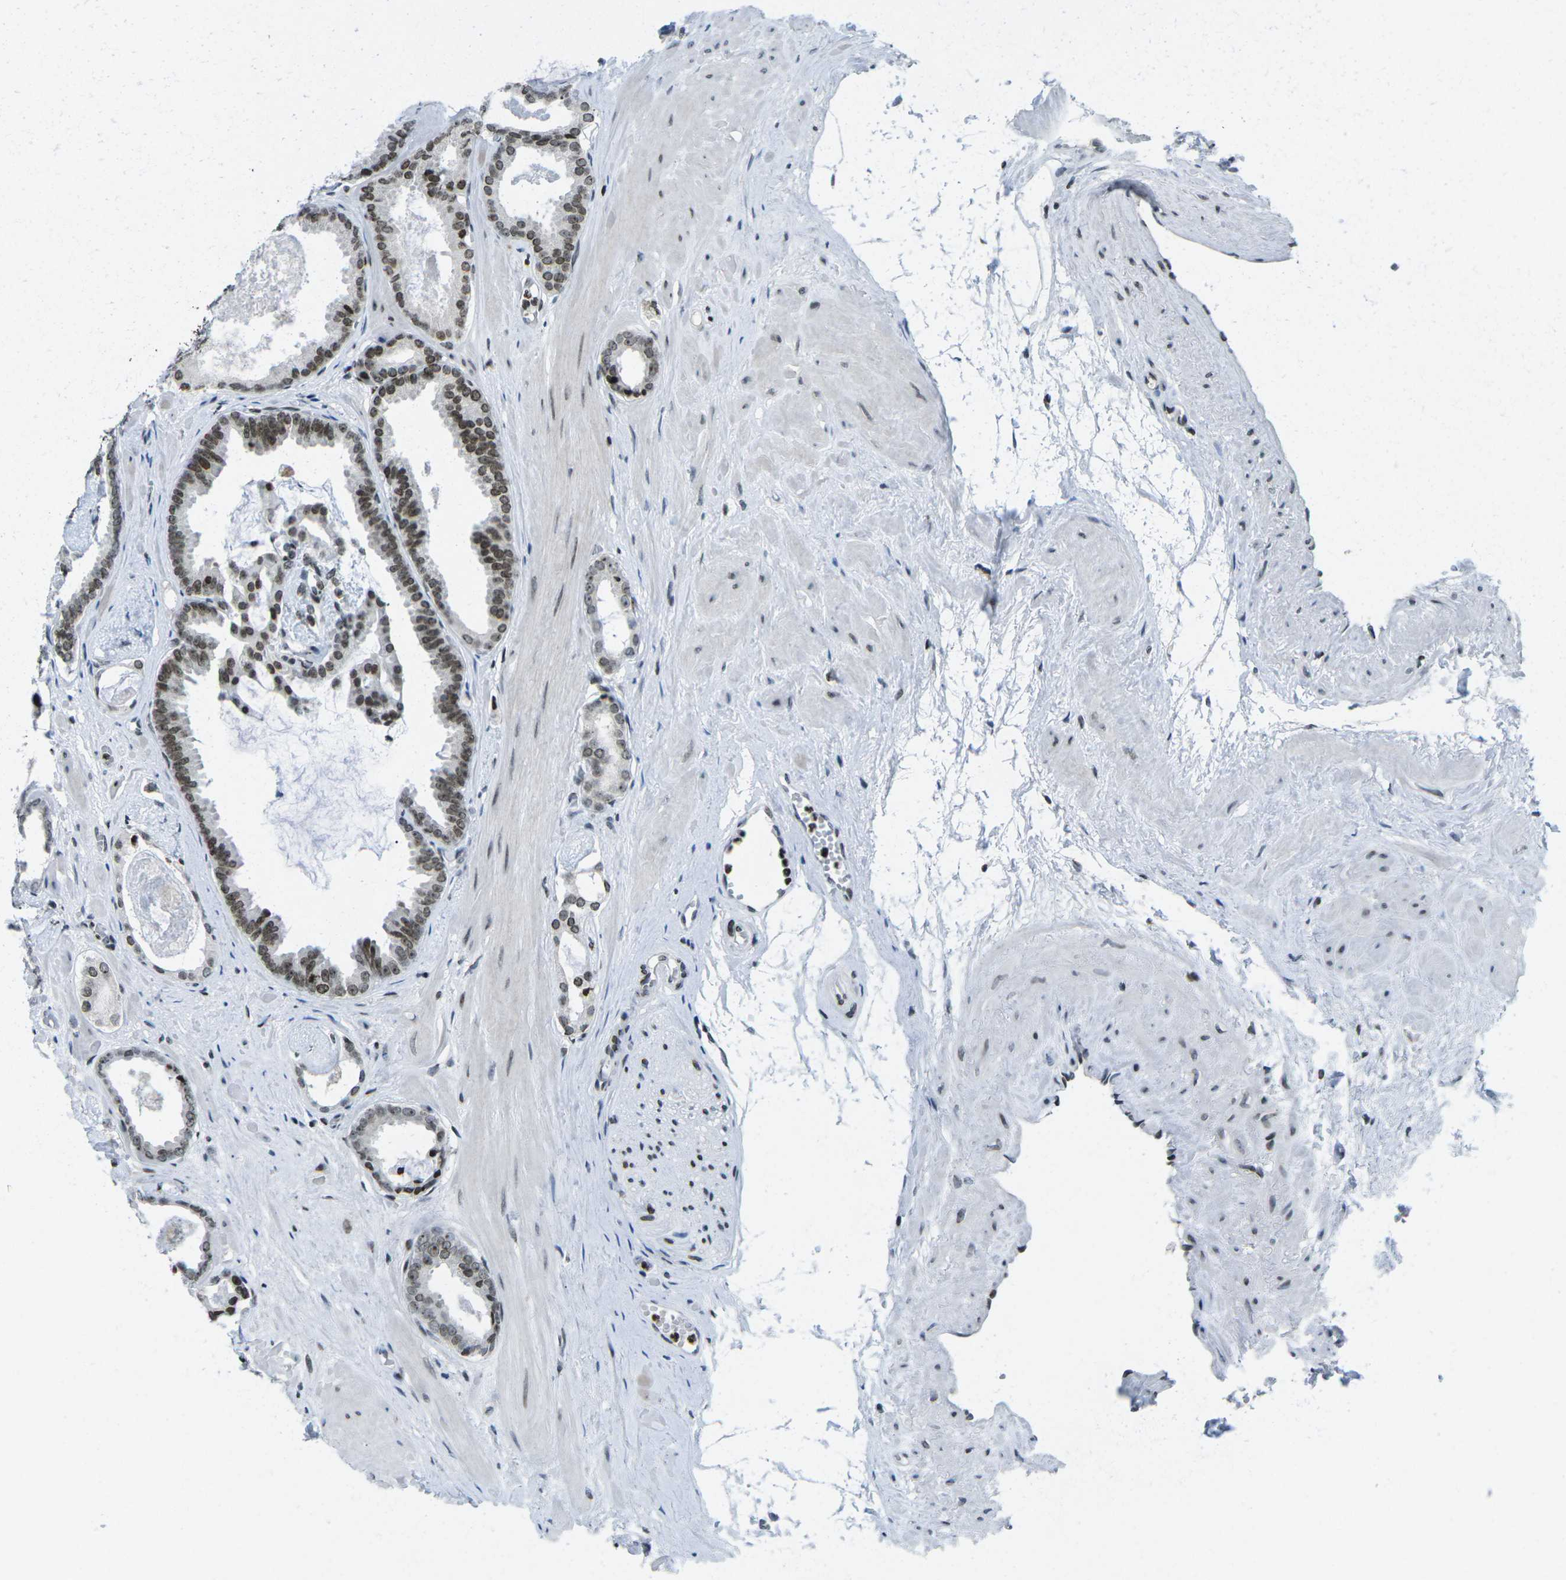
{"staining": {"intensity": "moderate", "quantity": "25%-75%", "location": "nuclear"}, "tissue": "prostate cancer", "cell_type": "Tumor cells", "image_type": "cancer", "snomed": [{"axis": "morphology", "description": "Adenocarcinoma, Low grade"}, {"axis": "topography", "description": "Prostate"}], "caption": "A photomicrograph of human low-grade adenocarcinoma (prostate) stained for a protein displays moderate nuclear brown staining in tumor cells.", "gene": "EME1", "patient": {"sex": "male", "age": 53}}